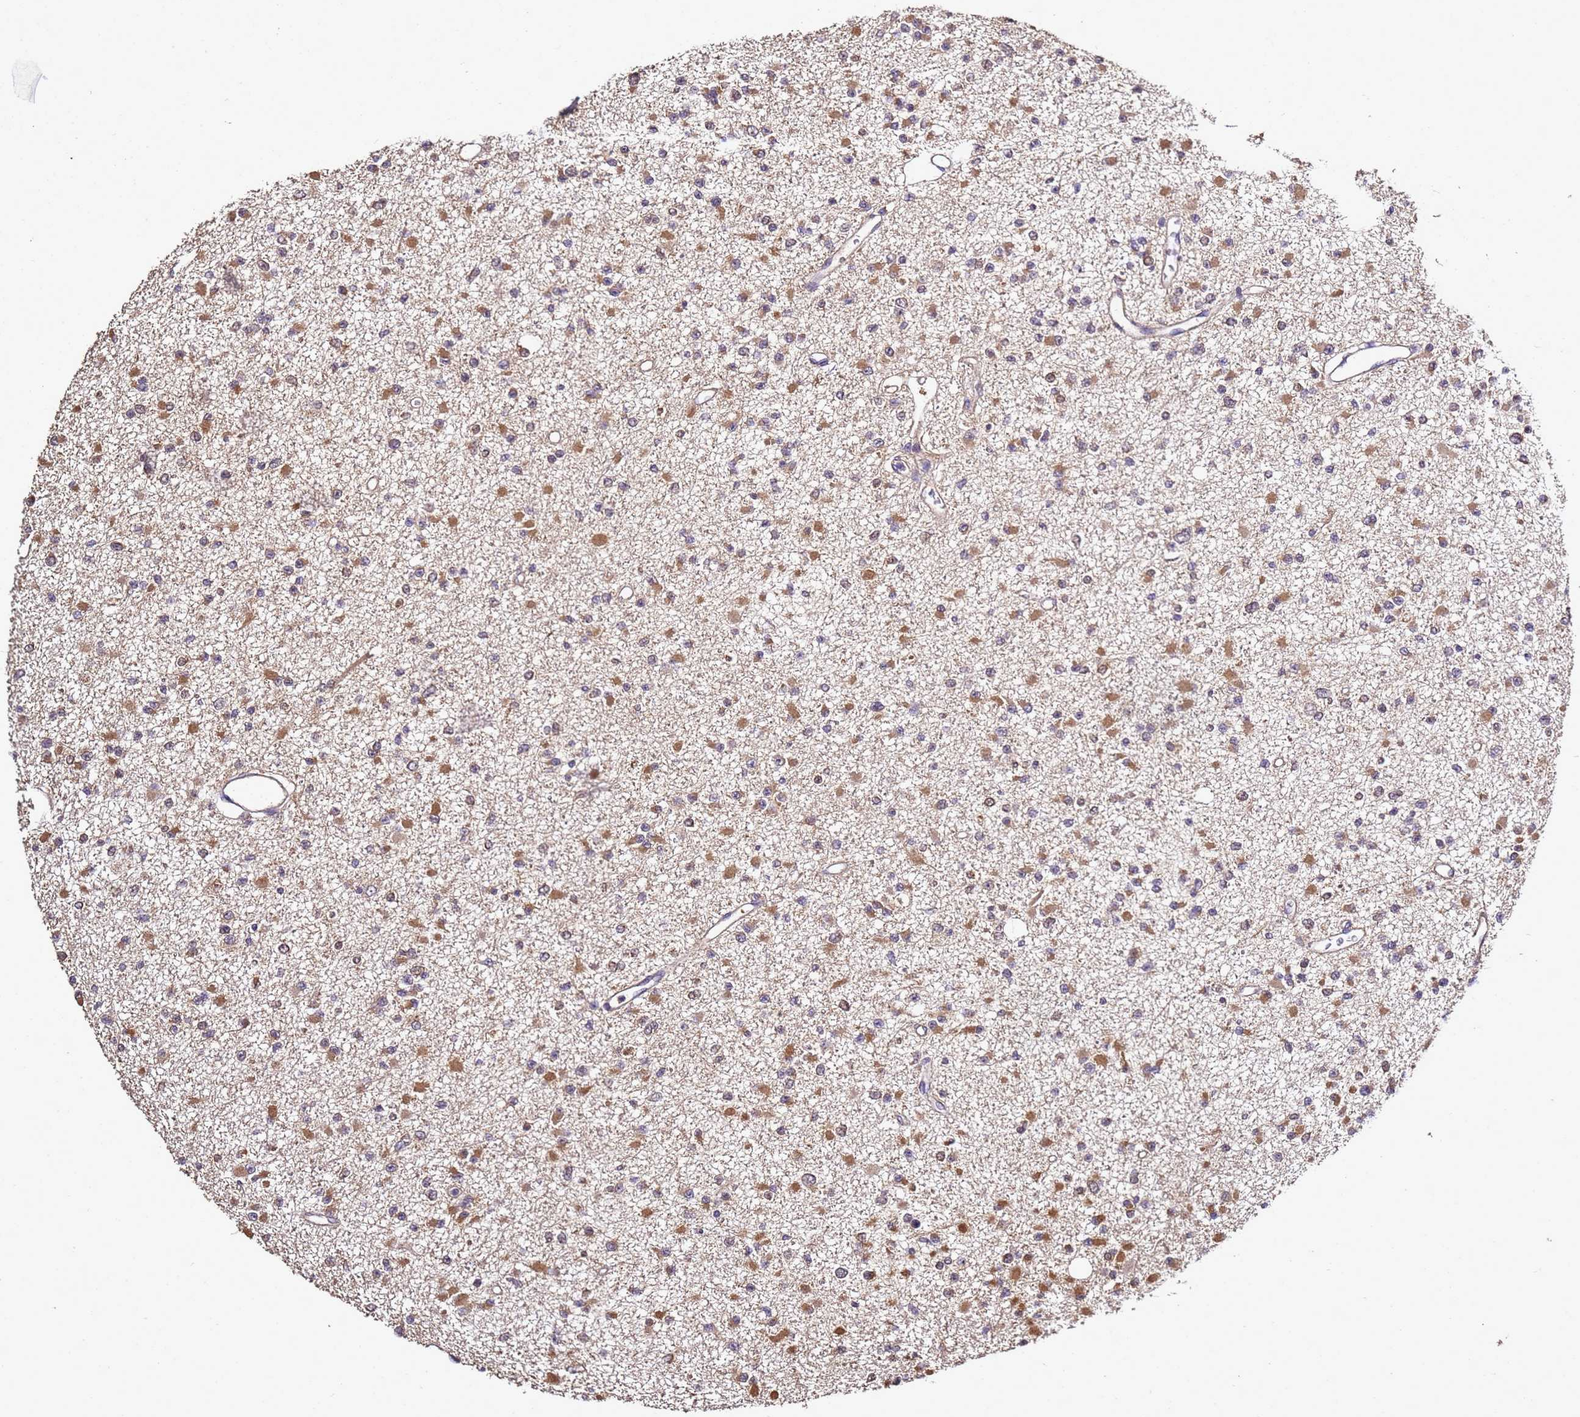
{"staining": {"intensity": "moderate", "quantity": "25%-75%", "location": "cytoplasmic/membranous"}, "tissue": "glioma", "cell_type": "Tumor cells", "image_type": "cancer", "snomed": [{"axis": "morphology", "description": "Glioma, malignant, Low grade"}, {"axis": "topography", "description": "Brain"}], "caption": "IHC of malignant low-grade glioma demonstrates medium levels of moderate cytoplasmic/membranous staining in approximately 25%-75% of tumor cells.", "gene": "ENOPH1", "patient": {"sex": "female", "age": 22}}